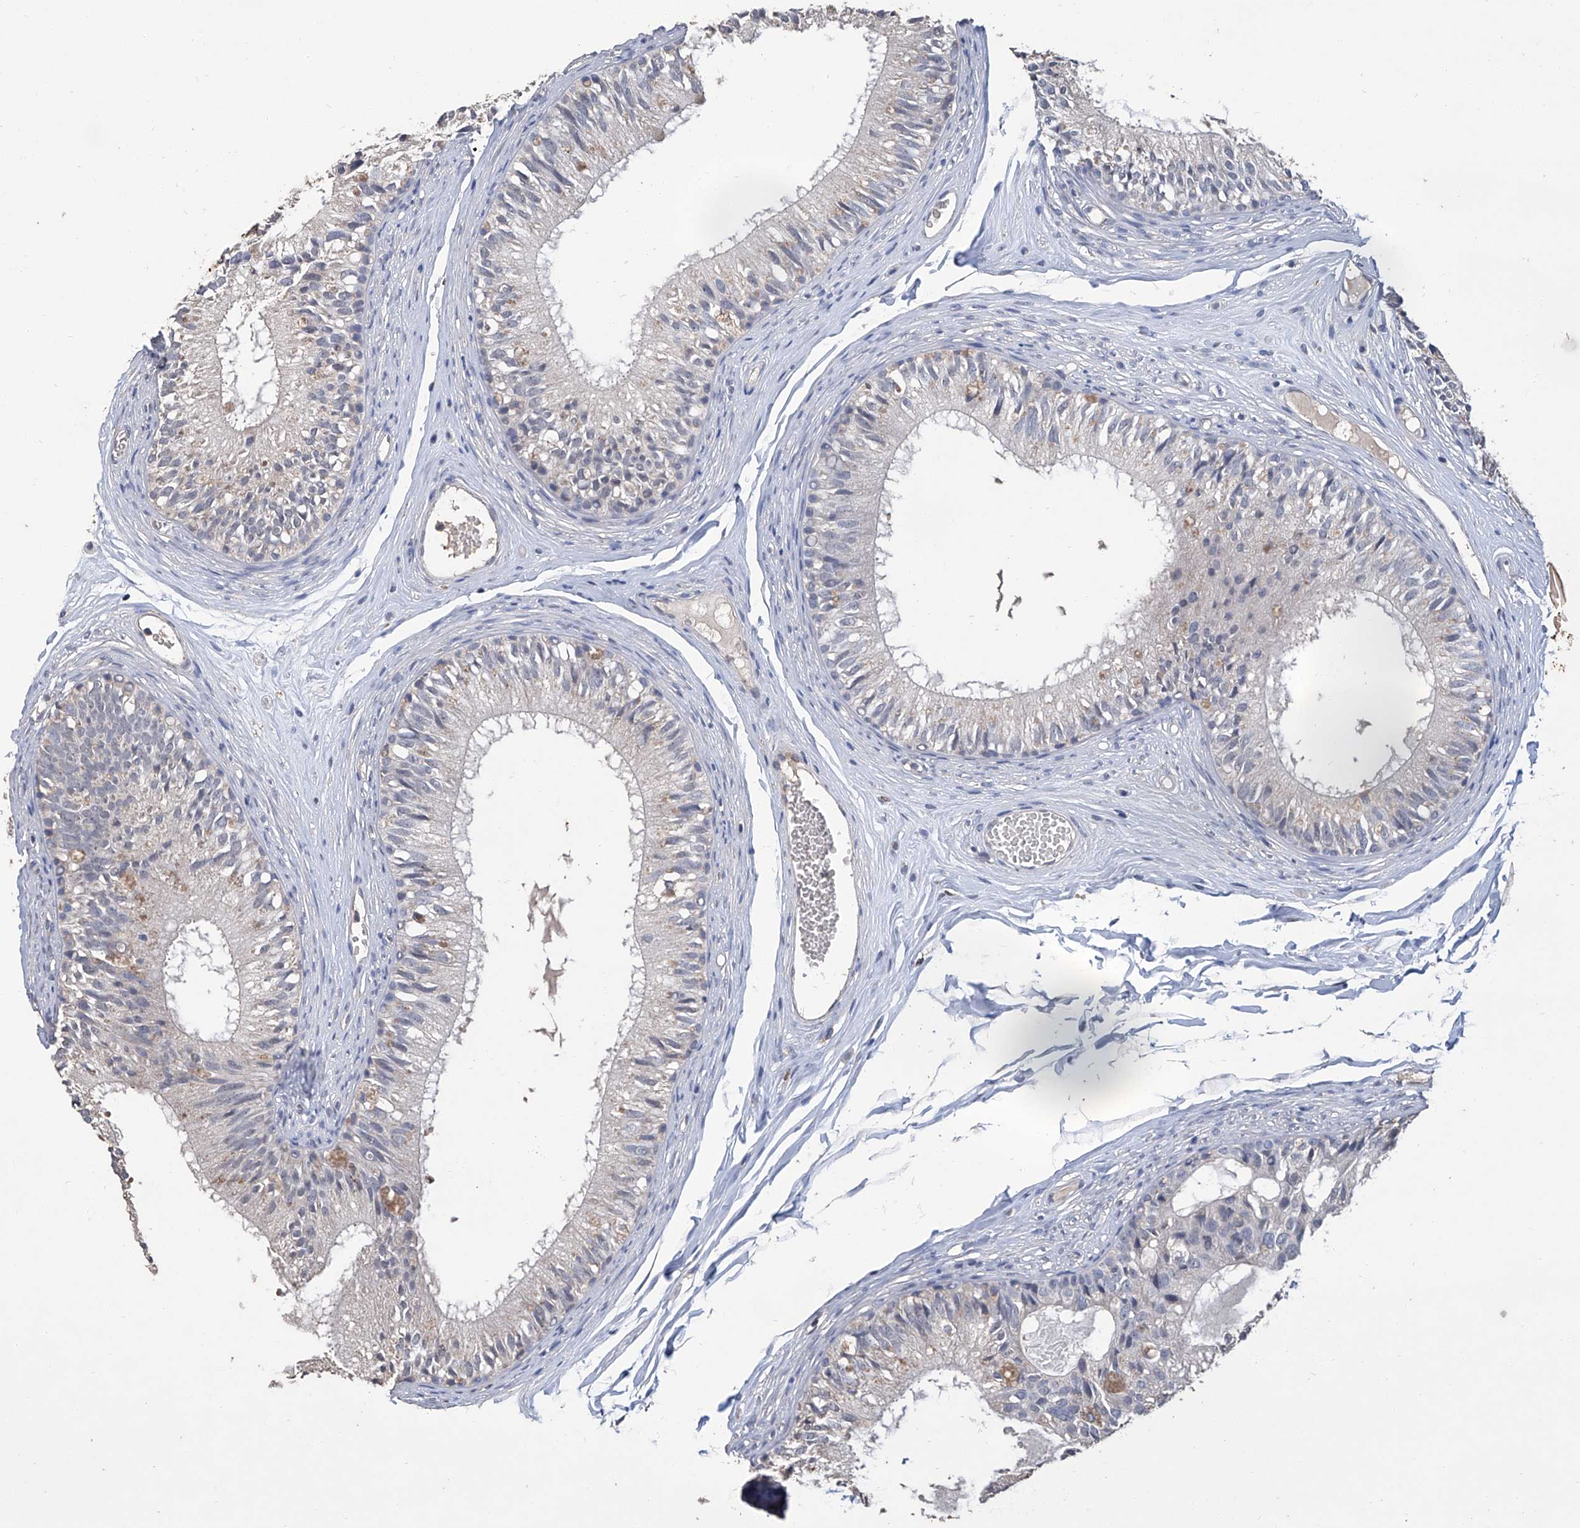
{"staining": {"intensity": "weak", "quantity": "<25%", "location": "cytoplasmic/membranous"}, "tissue": "epididymis", "cell_type": "Glandular cells", "image_type": "normal", "snomed": [{"axis": "morphology", "description": "Normal tissue, NOS"}, {"axis": "morphology", "description": "Seminoma in situ"}, {"axis": "topography", "description": "Testis"}, {"axis": "topography", "description": "Epididymis"}], "caption": "Glandular cells are negative for brown protein staining in benign epididymis. The staining is performed using DAB (3,3'-diaminobenzidine) brown chromogen with nuclei counter-stained in using hematoxylin.", "gene": "GPT", "patient": {"sex": "male", "age": 28}}